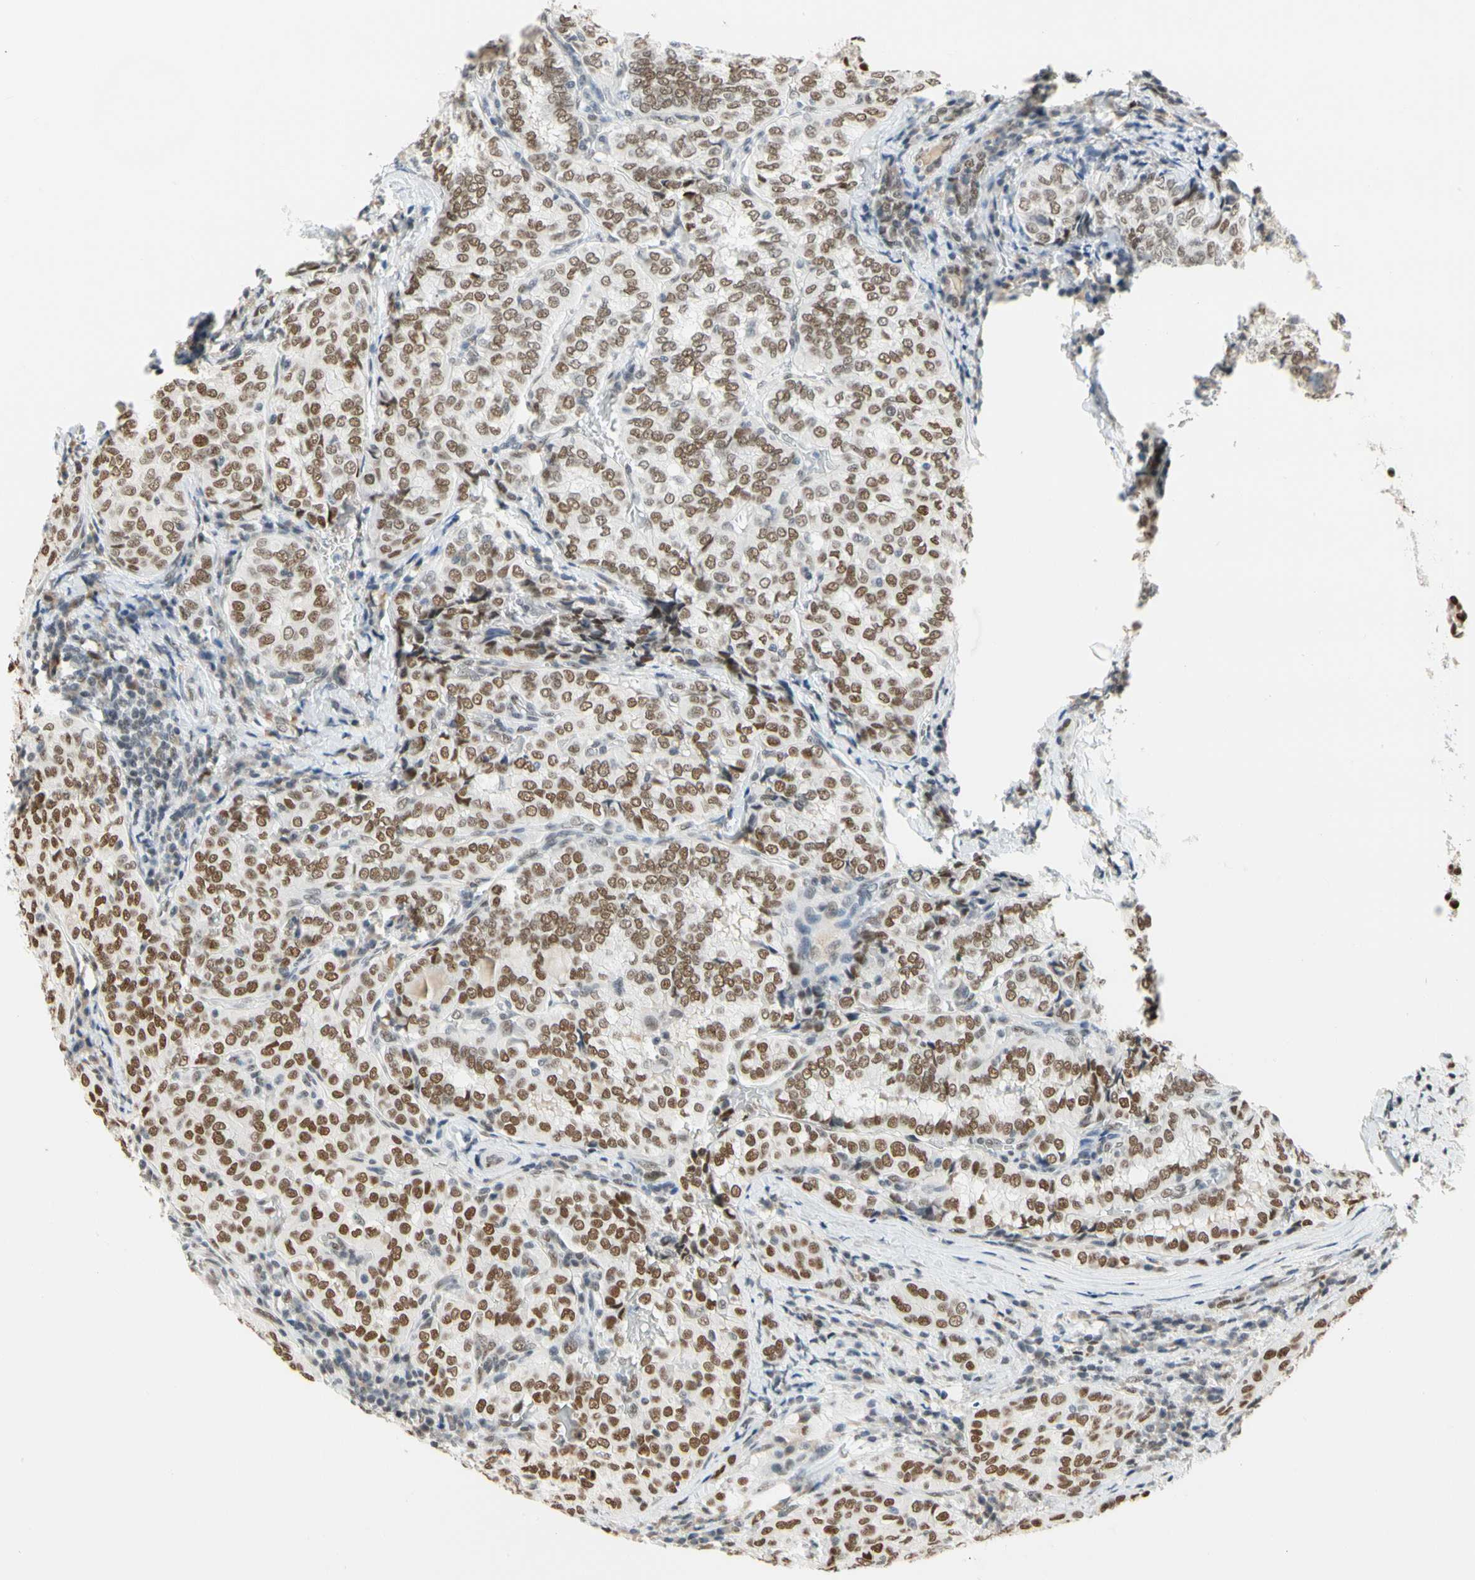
{"staining": {"intensity": "strong", "quantity": ">75%", "location": "nuclear"}, "tissue": "thyroid cancer", "cell_type": "Tumor cells", "image_type": "cancer", "snomed": [{"axis": "morphology", "description": "Normal tissue, NOS"}, {"axis": "morphology", "description": "Papillary adenocarcinoma, NOS"}, {"axis": "topography", "description": "Thyroid gland"}], "caption": "Thyroid cancer (papillary adenocarcinoma) stained with a brown dye exhibits strong nuclear positive staining in about >75% of tumor cells.", "gene": "ZSCAN16", "patient": {"sex": "female", "age": 30}}